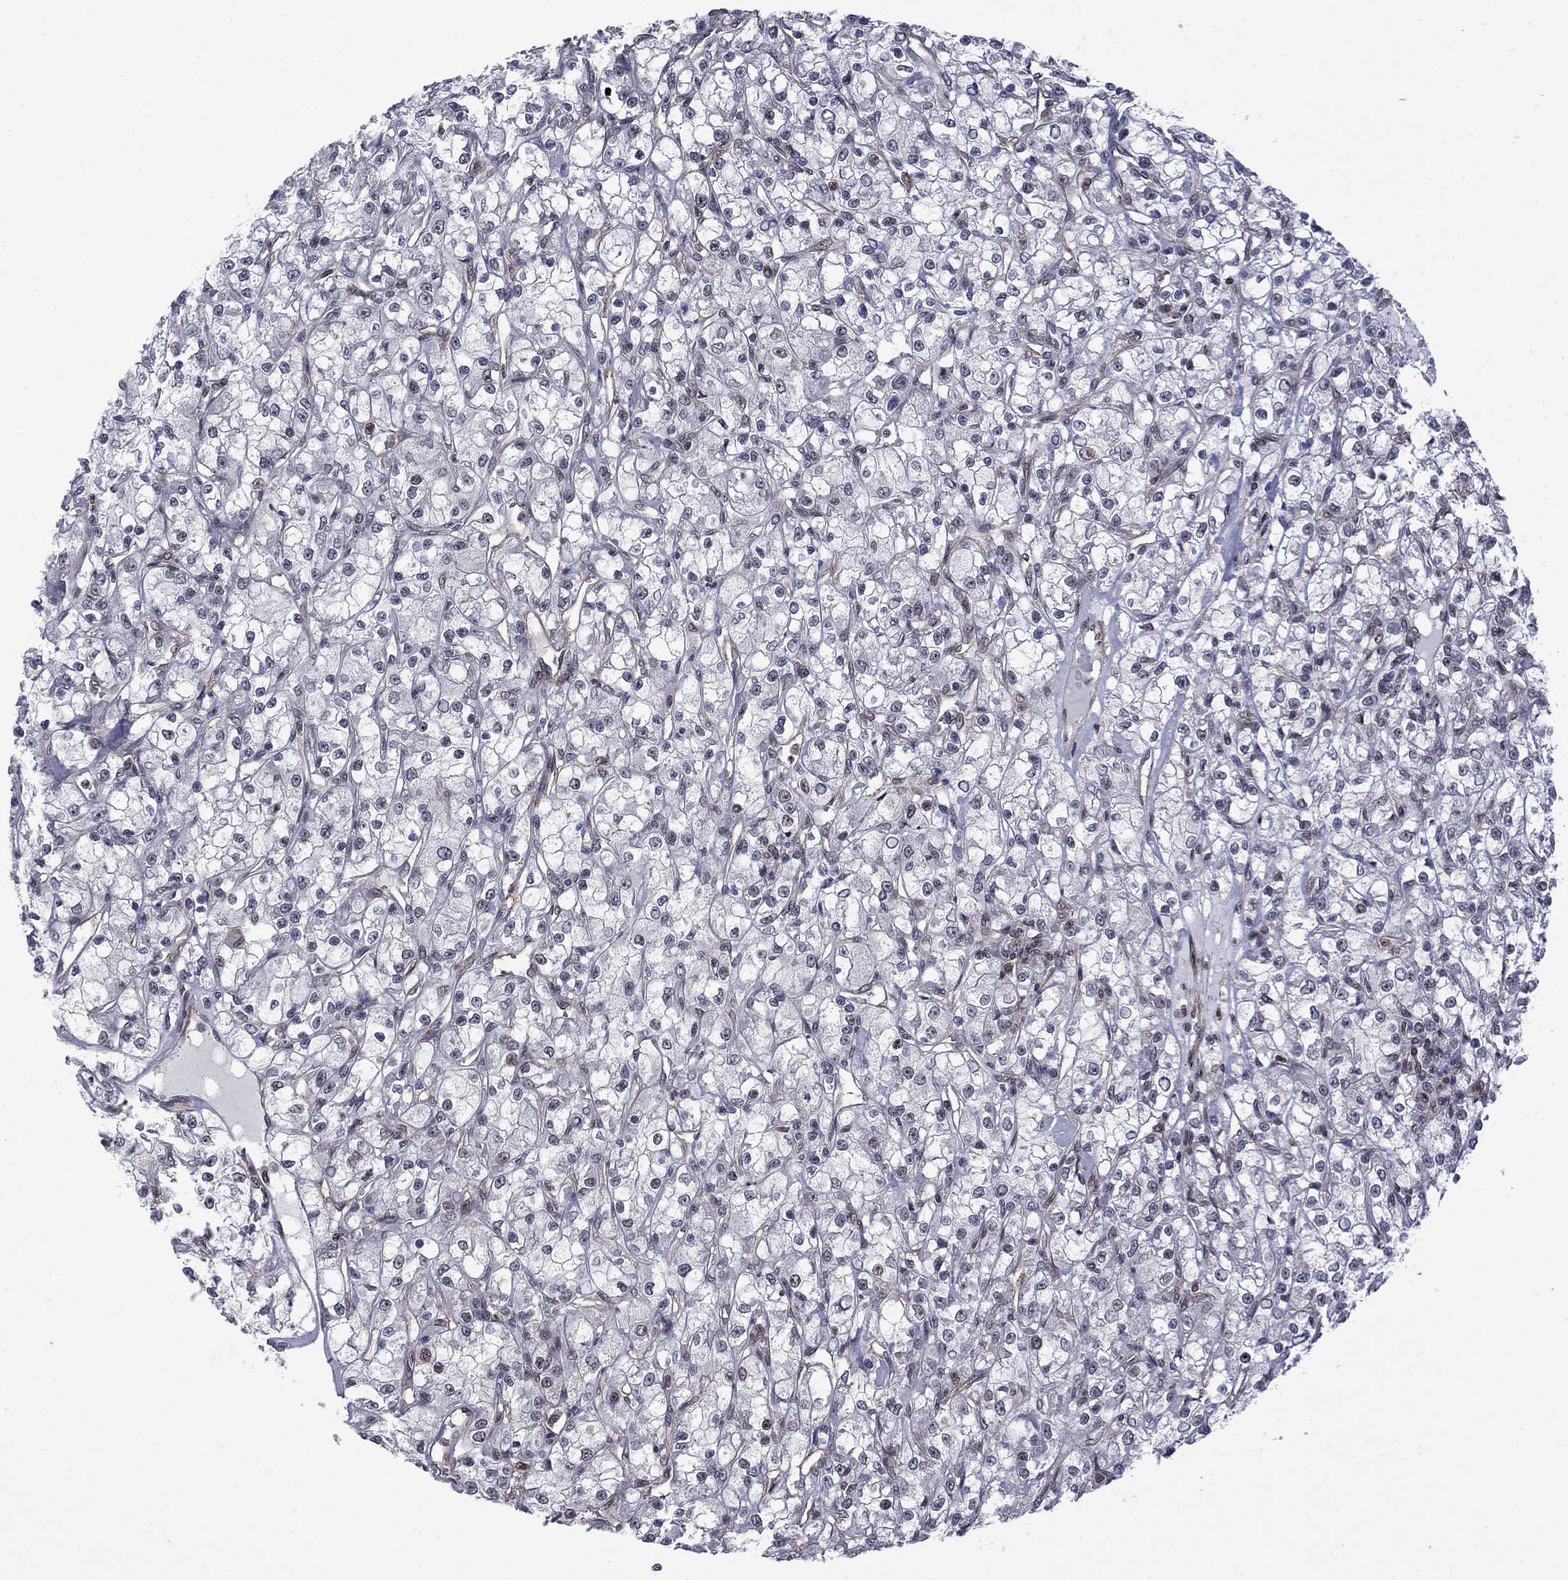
{"staining": {"intensity": "negative", "quantity": "none", "location": "none"}, "tissue": "renal cancer", "cell_type": "Tumor cells", "image_type": "cancer", "snomed": [{"axis": "morphology", "description": "Adenocarcinoma, NOS"}, {"axis": "topography", "description": "Kidney"}], "caption": "This is a micrograph of IHC staining of adenocarcinoma (renal), which shows no staining in tumor cells.", "gene": "BRF1", "patient": {"sex": "female", "age": 59}}